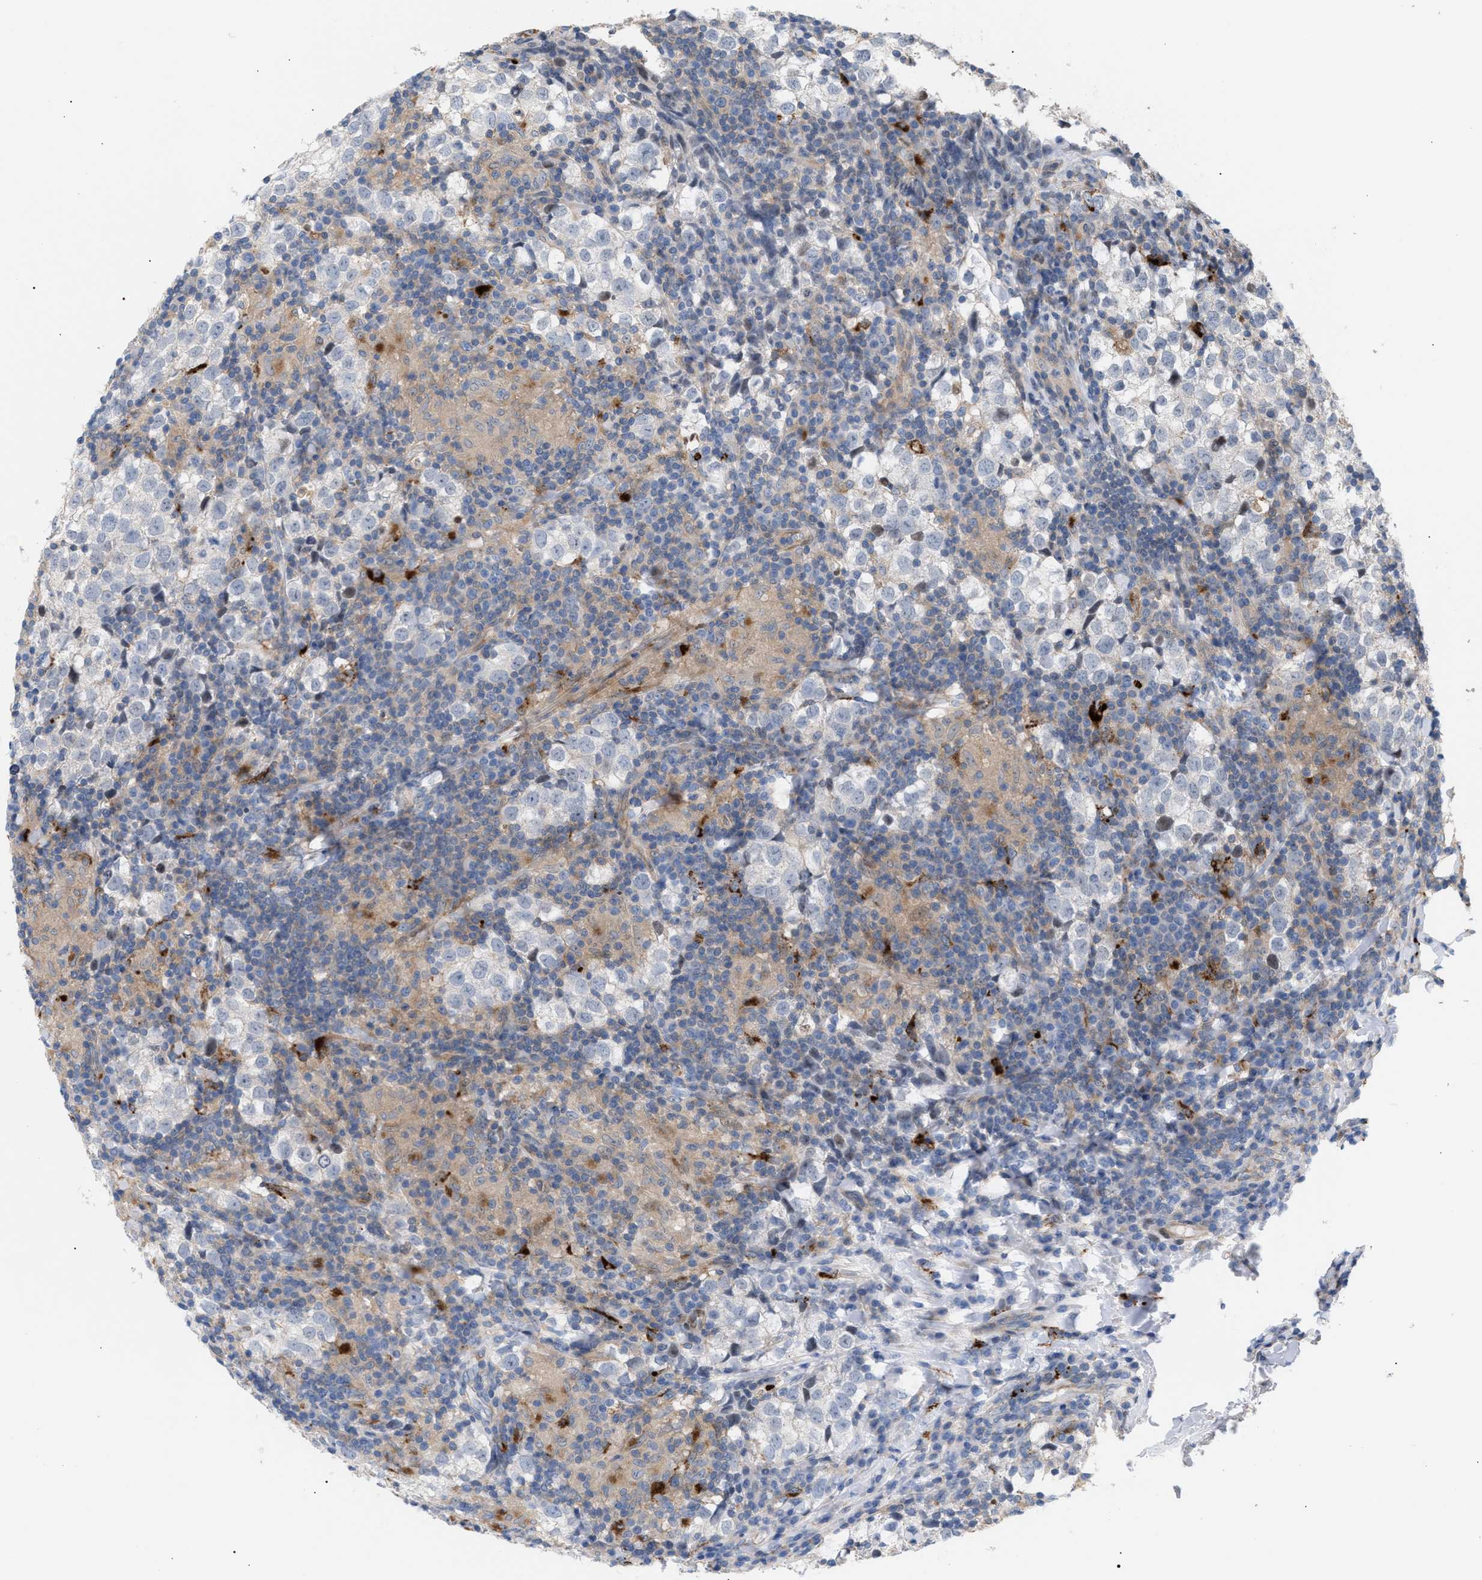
{"staining": {"intensity": "negative", "quantity": "none", "location": "none"}, "tissue": "testis cancer", "cell_type": "Tumor cells", "image_type": "cancer", "snomed": [{"axis": "morphology", "description": "Seminoma, NOS"}, {"axis": "morphology", "description": "Carcinoma, Embryonal, NOS"}, {"axis": "topography", "description": "Testis"}], "caption": "Histopathology image shows no protein expression in tumor cells of testis embryonal carcinoma tissue.", "gene": "MBTD1", "patient": {"sex": "male", "age": 36}}